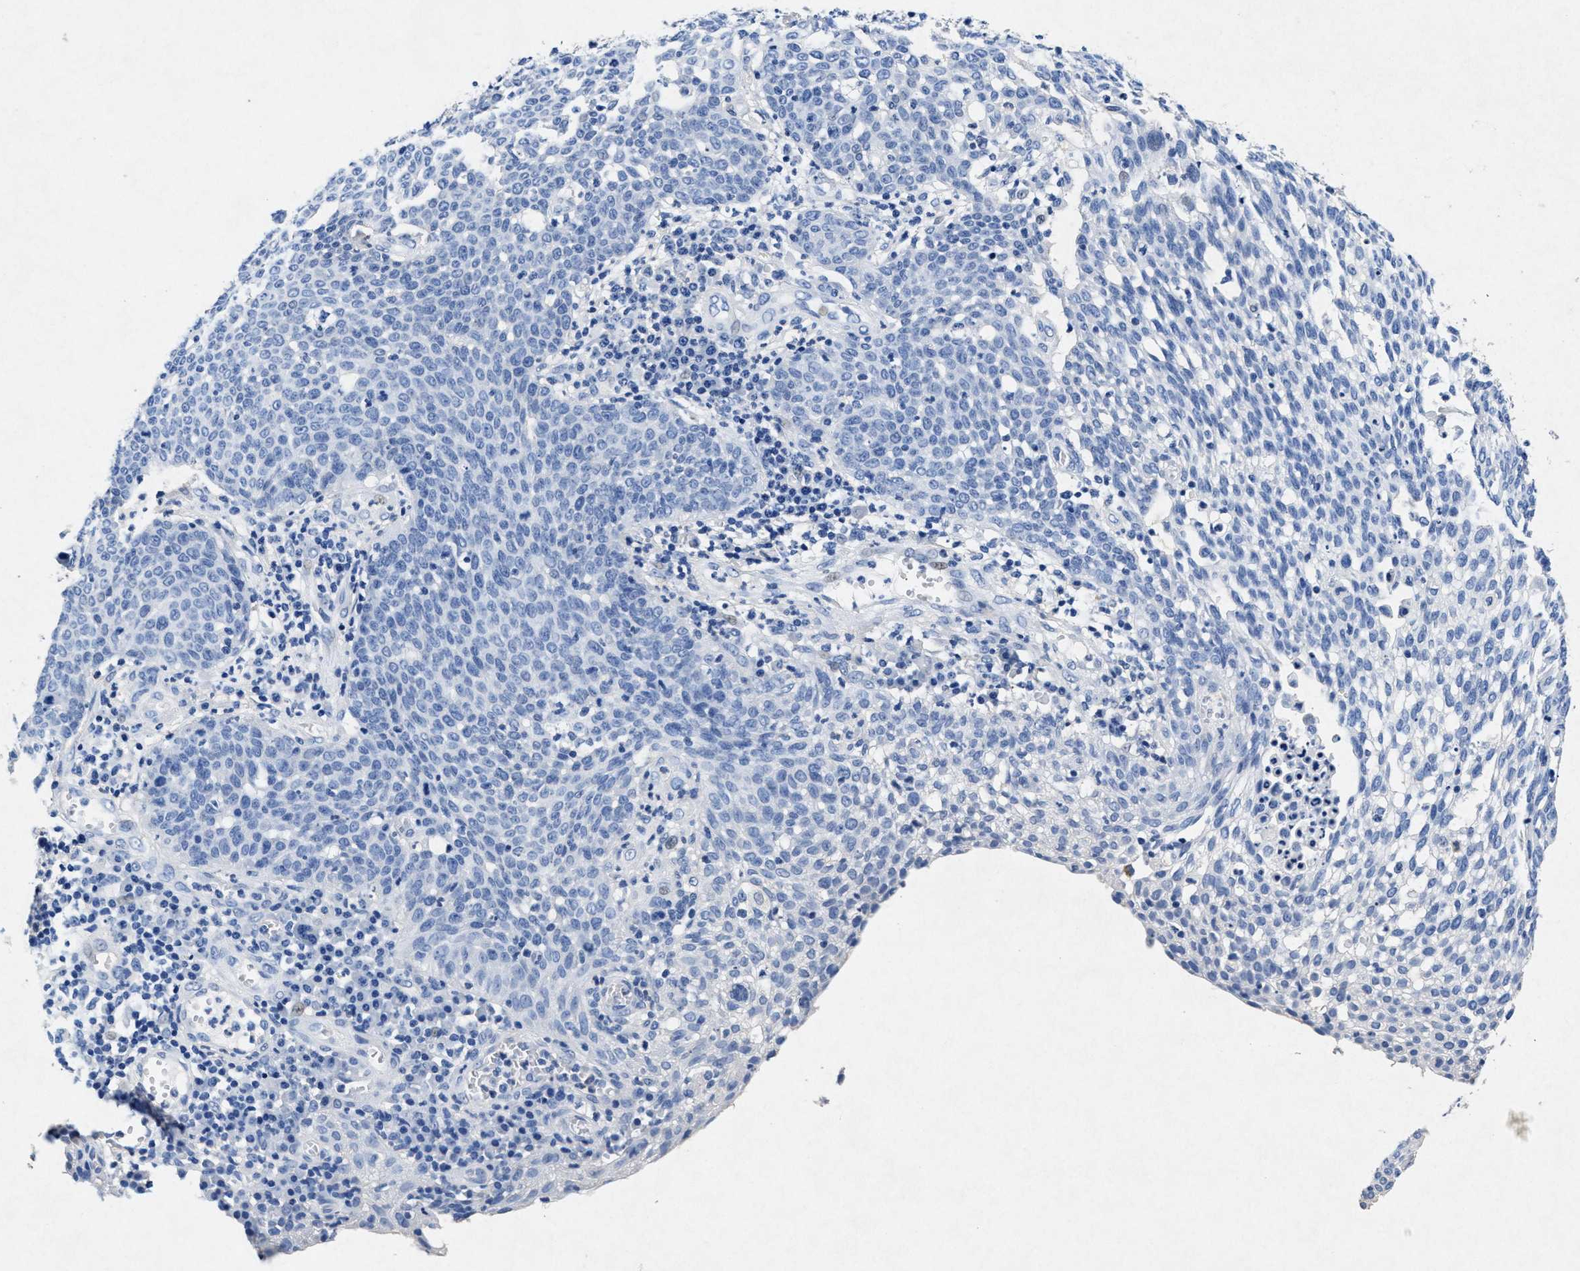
{"staining": {"intensity": "negative", "quantity": "none", "location": "none"}, "tissue": "cervical cancer", "cell_type": "Tumor cells", "image_type": "cancer", "snomed": [{"axis": "morphology", "description": "Squamous cell carcinoma, NOS"}, {"axis": "topography", "description": "Cervix"}], "caption": "Immunohistochemistry image of cervical squamous cell carcinoma stained for a protein (brown), which reveals no staining in tumor cells.", "gene": "MAP6", "patient": {"sex": "female", "age": 34}}